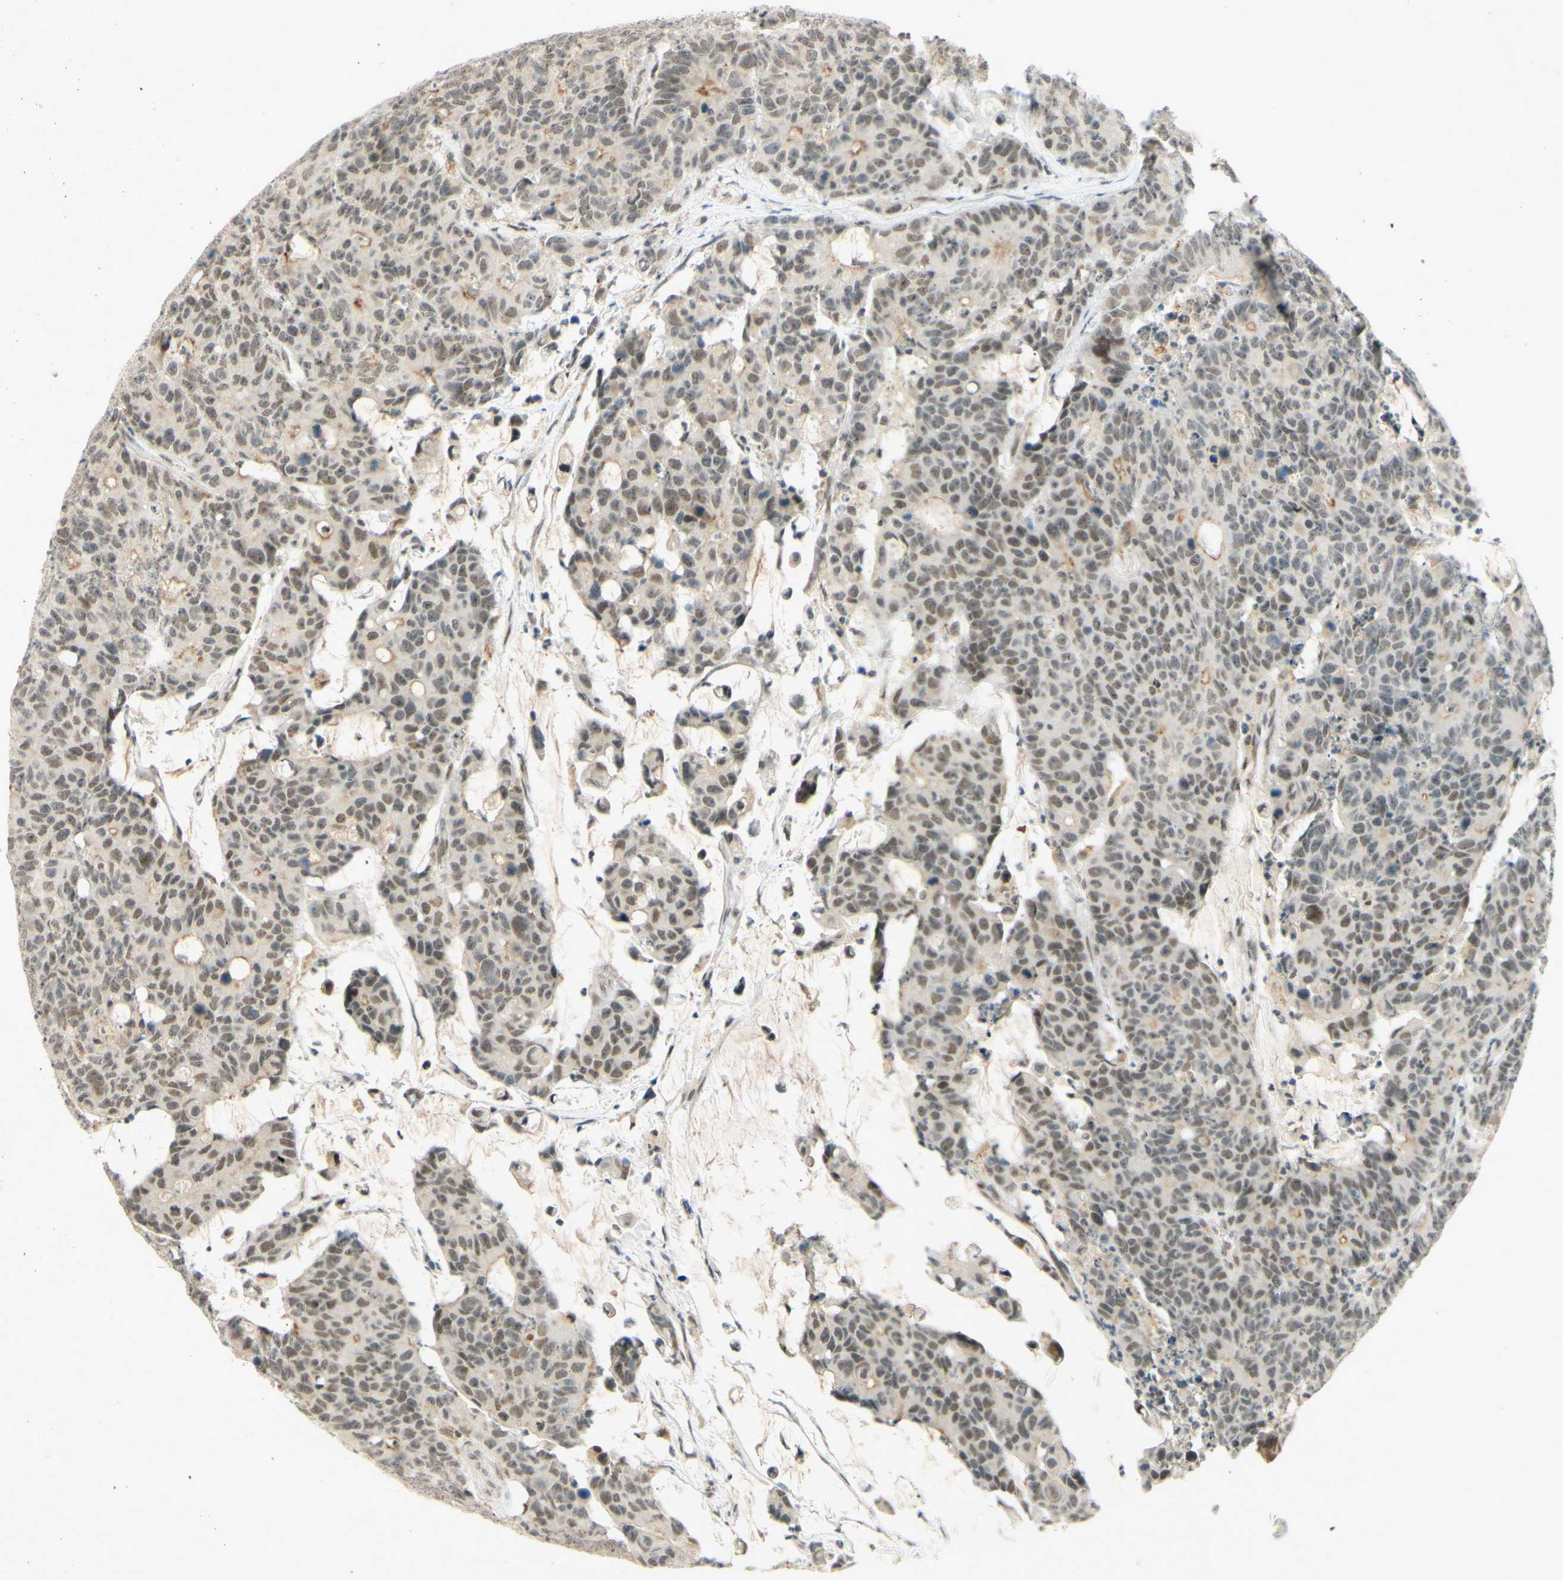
{"staining": {"intensity": "weak", "quantity": ">75%", "location": "nuclear"}, "tissue": "colorectal cancer", "cell_type": "Tumor cells", "image_type": "cancer", "snomed": [{"axis": "morphology", "description": "Adenocarcinoma, NOS"}, {"axis": "topography", "description": "Colon"}], "caption": "This image reveals IHC staining of human colorectal adenocarcinoma, with low weak nuclear staining in about >75% of tumor cells.", "gene": "SMARCB1", "patient": {"sex": "female", "age": 86}}